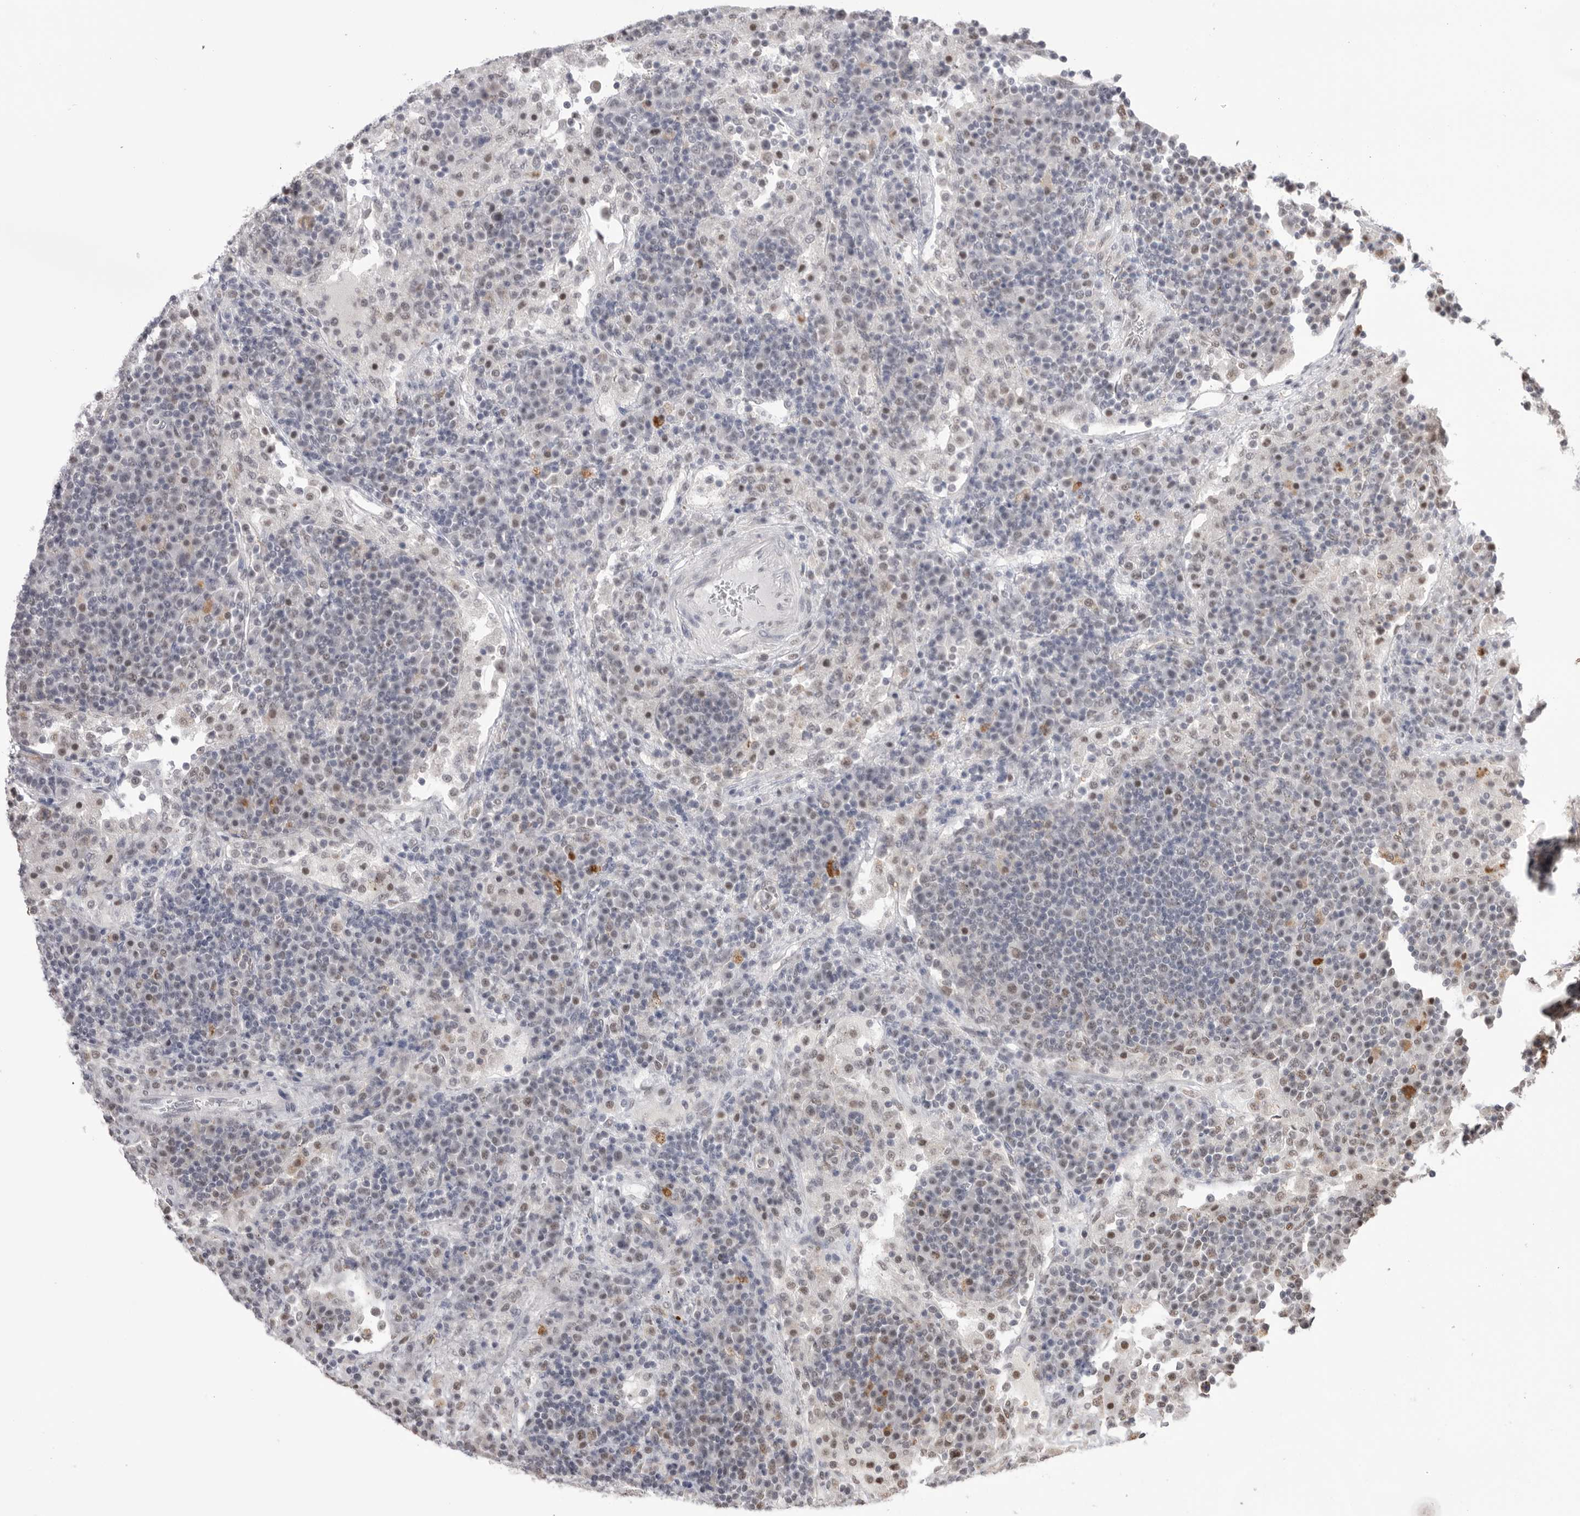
{"staining": {"intensity": "negative", "quantity": "none", "location": "none"}, "tissue": "lymph node", "cell_type": "Germinal center cells", "image_type": "normal", "snomed": [{"axis": "morphology", "description": "Normal tissue, NOS"}, {"axis": "topography", "description": "Lymph node"}], "caption": "High power microscopy image of an IHC image of unremarkable lymph node, revealing no significant expression in germinal center cells.", "gene": "BCLAF3", "patient": {"sex": "female", "age": 53}}